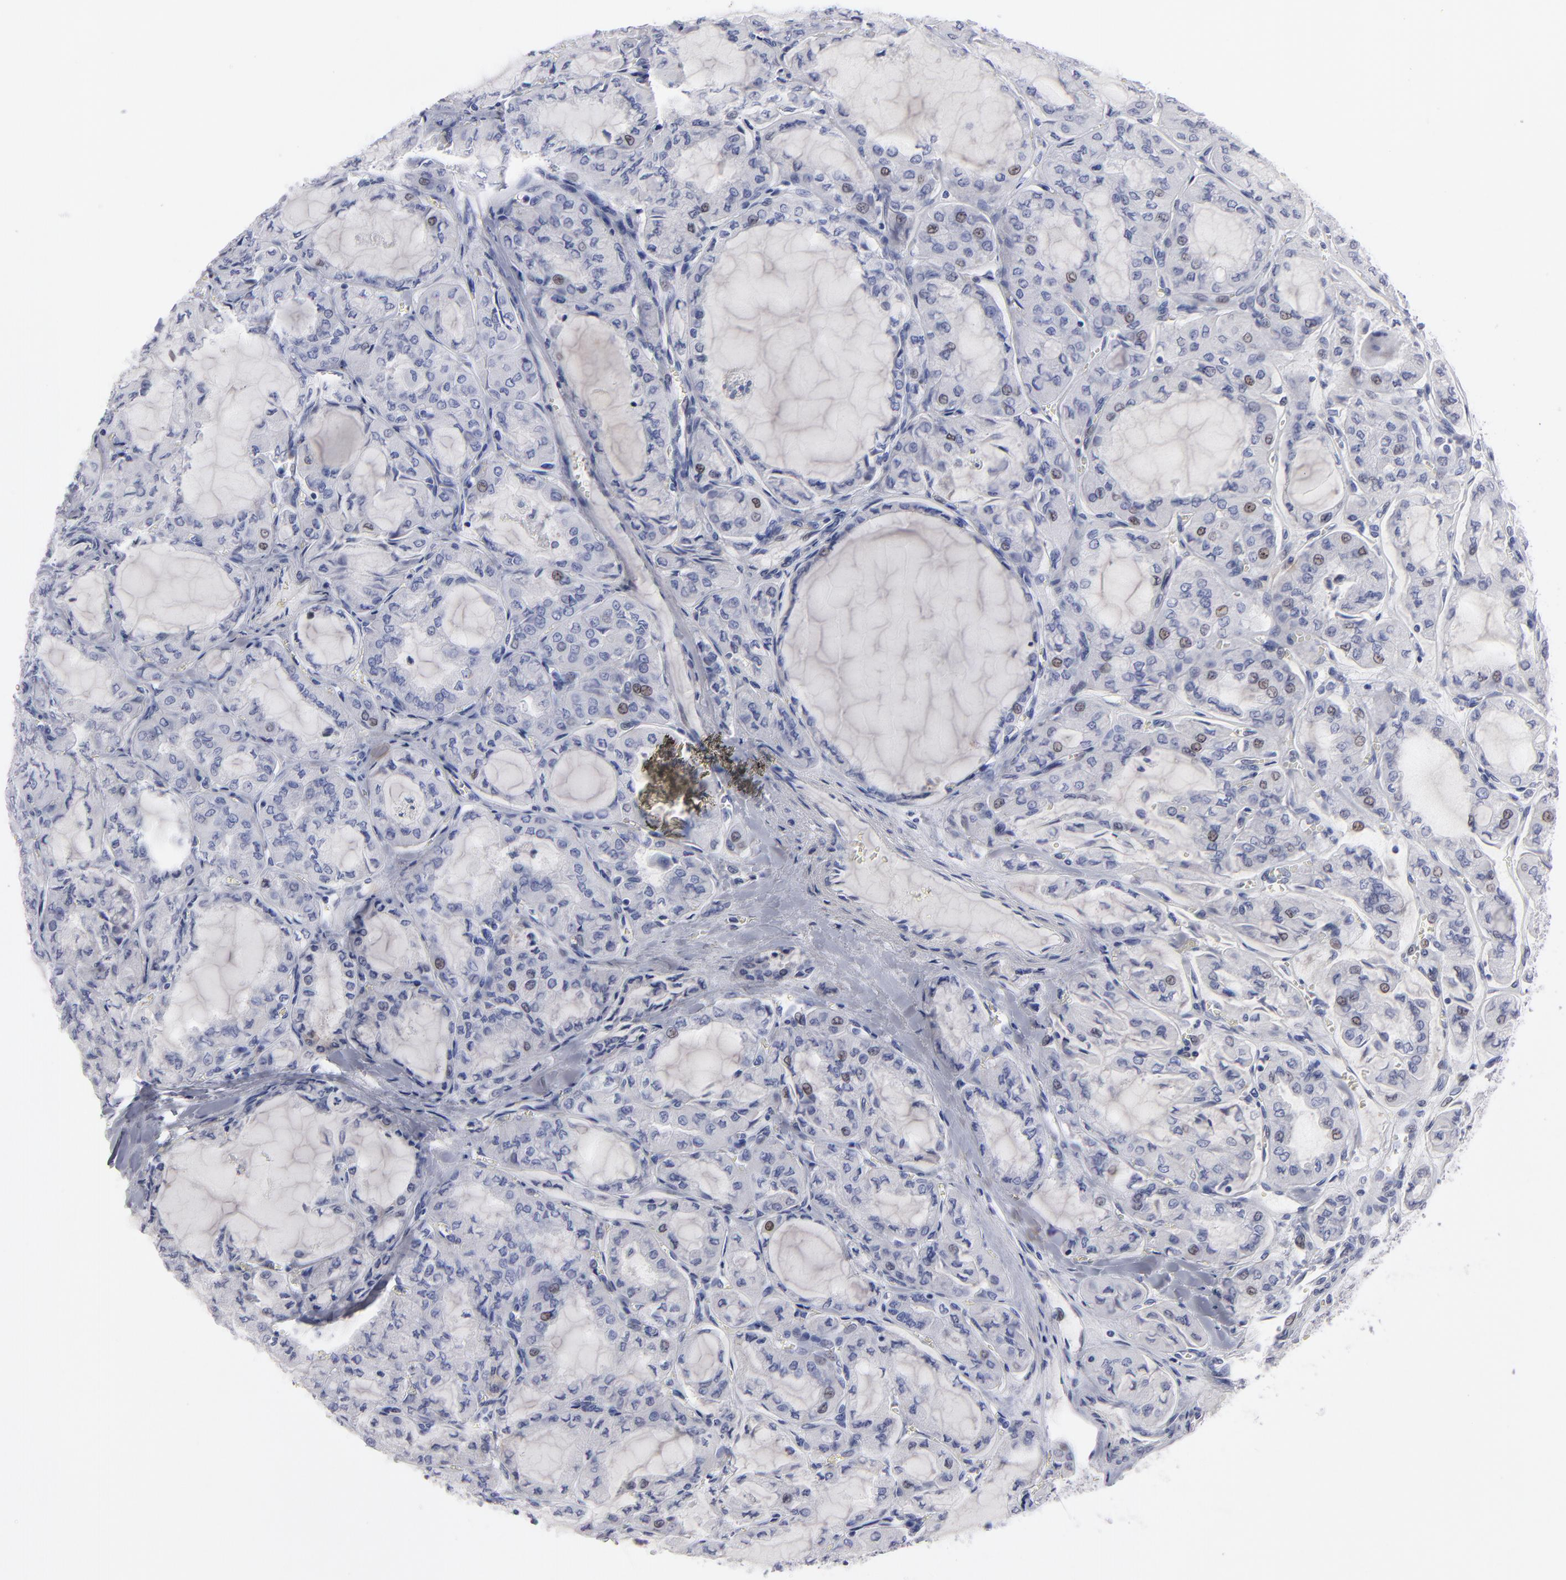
{"staining": {"intensity": "weak", "quantity": "<25%", "location": "nuclear"}, "tissue": "thyroid cancer", "cell_type": "Tumor cells", "image_type": "cancer", "snomed": [{"axis": "morphology", "description": "Papillary adenocarcinoma, NOS"}, {"axis": "topography", "description": "Thyroid gland"}], "caption": "This is a photomicrograph of immunohistochemistry (IHC) staining of papillary adenocarcinoma (thyroid), which shows no staining in tumor cells.", "gene": "CADM3", "patient": {"sex": "male", "age": 20}}